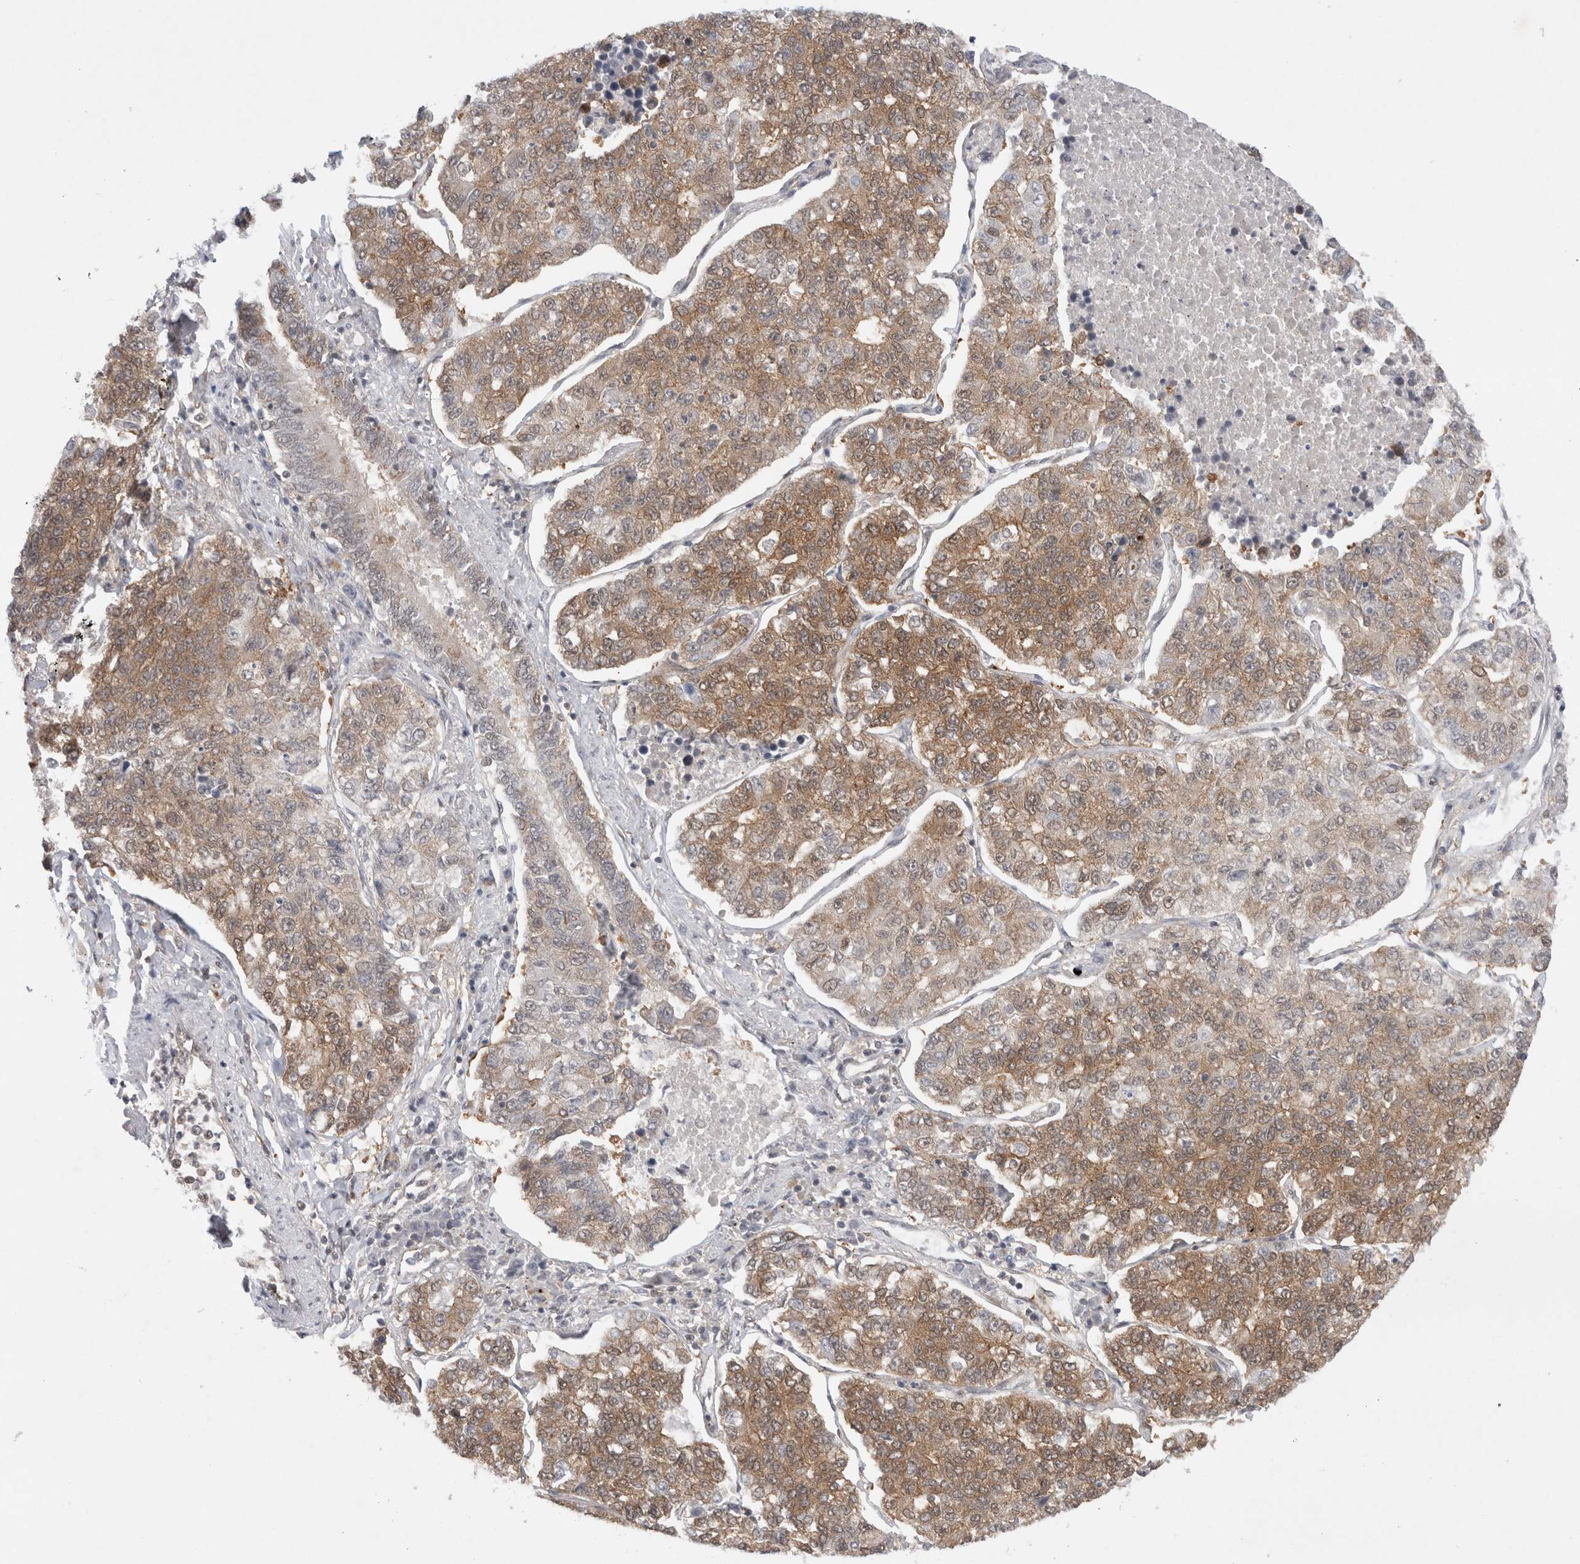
{"staining": {"intensity": "moderate", "quantity": ">75%", "location": "cytoplasmic/membranous"}, "tissue": "lung cancer", "cell_type": "Tumor cells", "image_type": "cancer", "snomed": [{"axis": "morphology", "description": "Adenocarcinoma, NOS"}, {"axis": "topography", "description": "Lung"}], "caption": "Lung cancer was stained to show a protein in brown. There is medium levels of moderate cytoplasmic/membranous positivity in about >75% of tumor cells. Using DAB (3,3'-diaminobenzidine) (brown) and hematoxylin (blue) stains, captured at high magnification using brightfield microscopy.", "gene": "WIPF2", "patient": {"sex": "male", "age": 49}}